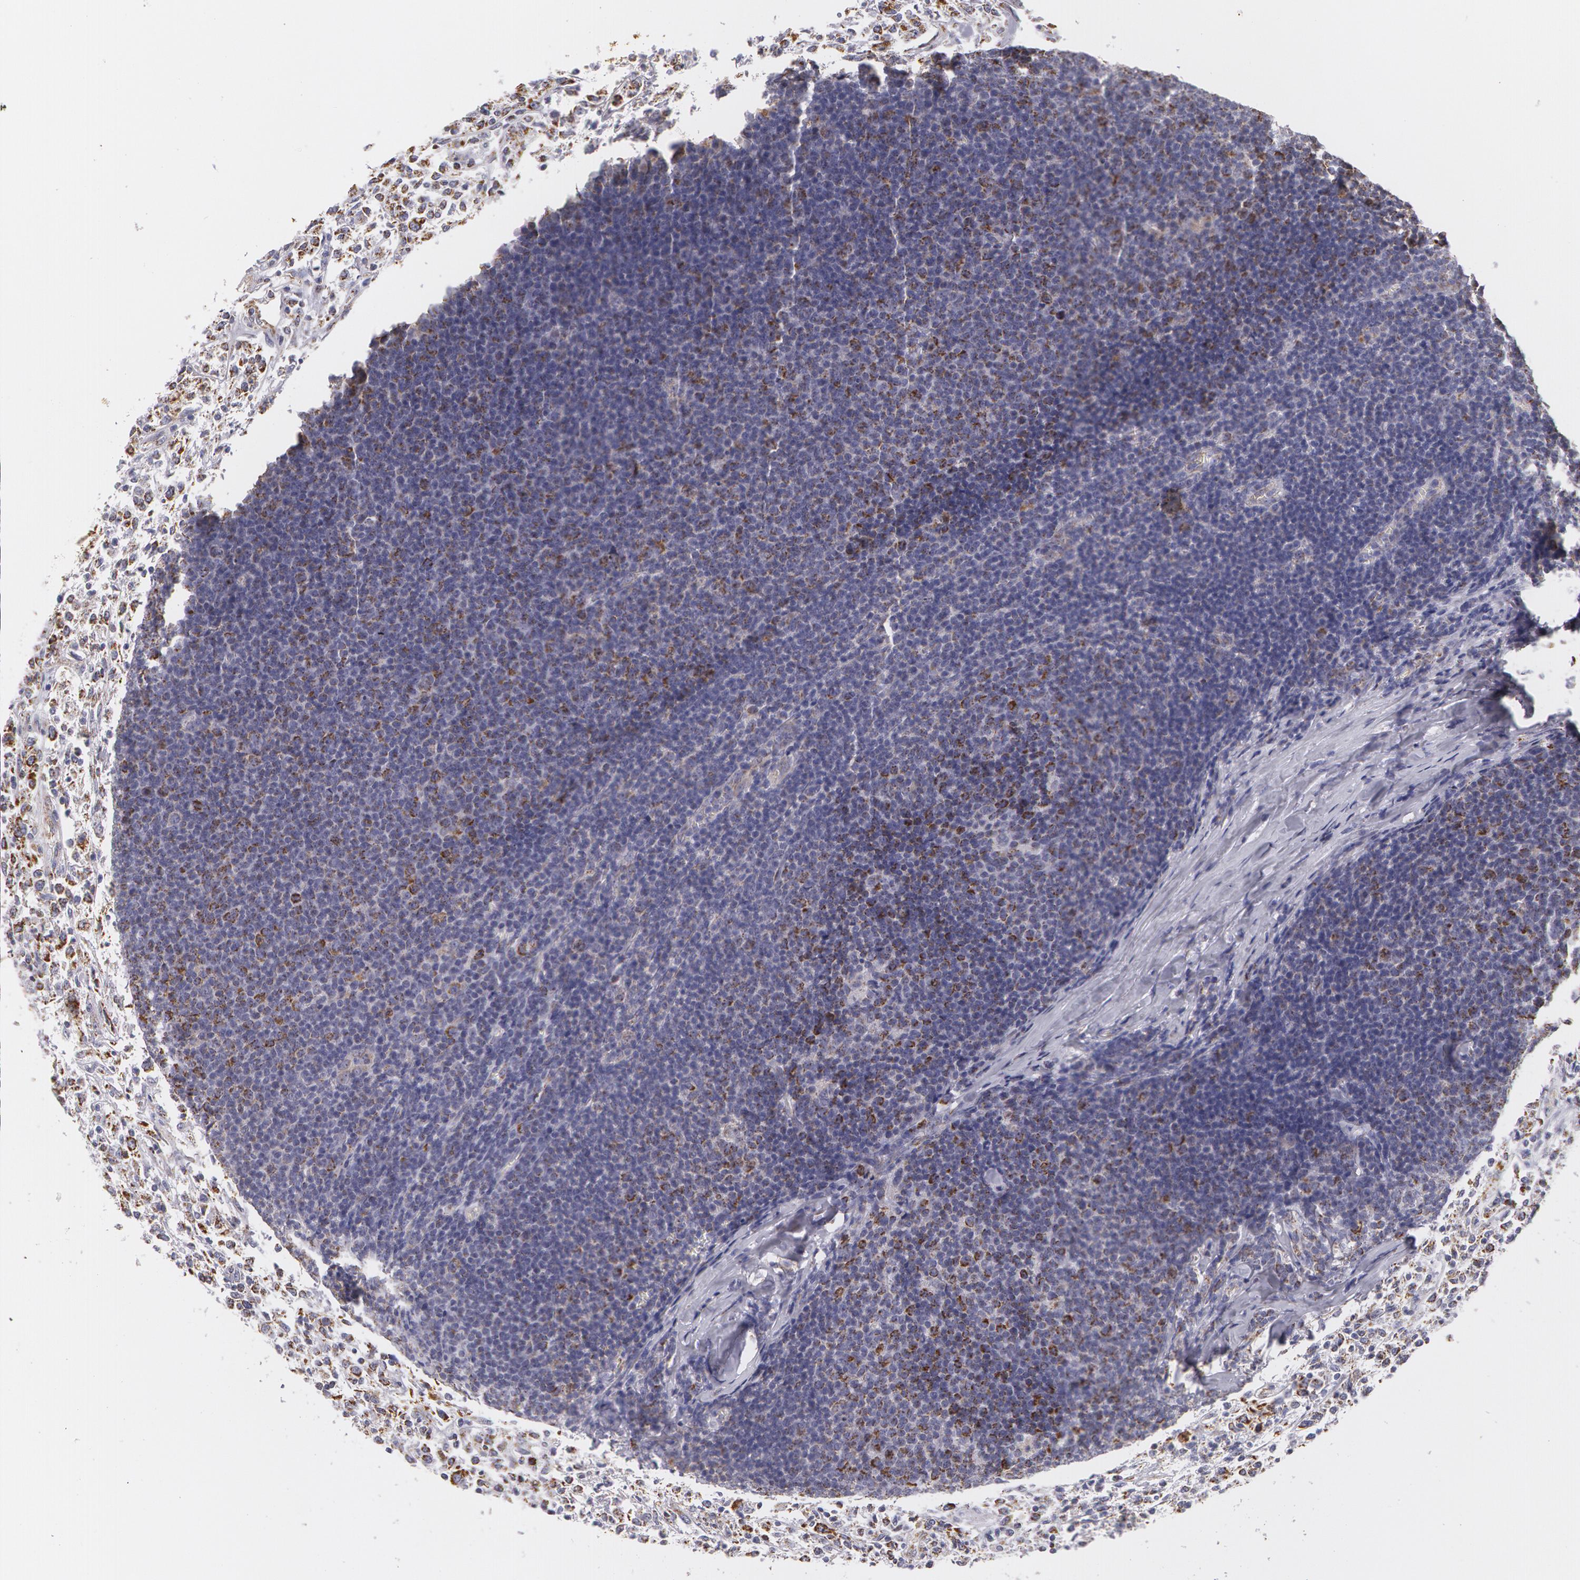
{"staining": {"intensity": "negative", "quantity": "none", "location": "none"}, "tissue": "lymphoma", "cell_type": "Tumor cells", "image_type": "cancer", "snomed": [{"axis": "morphology", "description": "Malignant lymphoma, non-Hodgkin's type, Low grade"}, {"axis": "topography", "description": "Lymph node"}], "caption": "Lymphoma was stained to show a protein in brown. There is no significant staining in tumor cells.", "gene": "KRT18", "patient": {"sex": "male", "age": 74}}